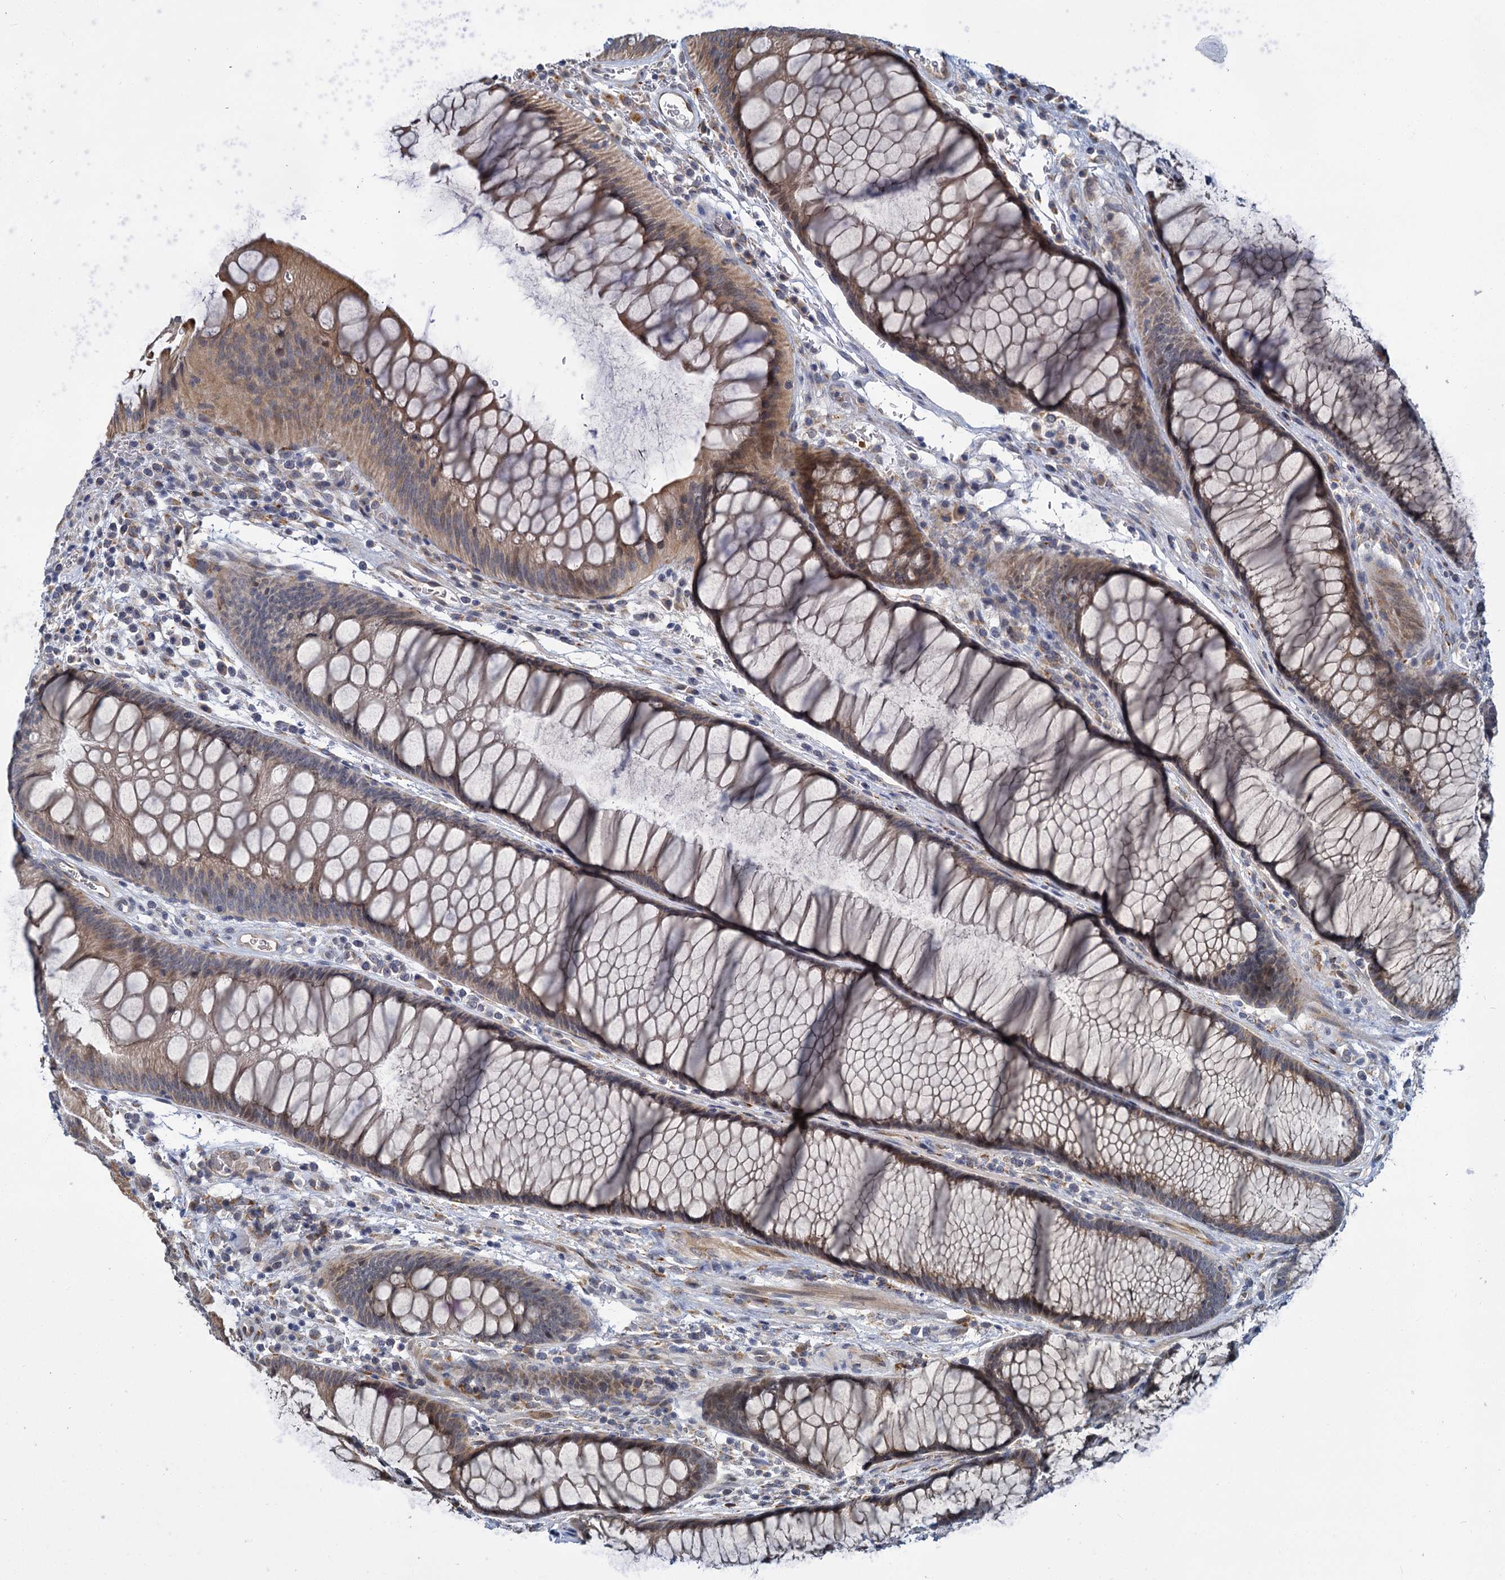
{"staining": {"intensity": "weak", "quantity": ">75%", "location": "cytoplasmic/membranous"}, "tissue": "colon", "cell_type": "Endothelial cells", "image_type": "normal", "snomed": [{"axis": "morphology", "description": "Normal tissue, NOS"}, {"axis": "topography", "description": "Colon"}], "caption": "Approximately >75% of endothelial cells in unremarkable colon demonstrate weak cytoplasmic/membranous protein staining as visualized by brown immunohistochemical staining.", "gene": "APBA2", "patient": {"sex": "female", "age": 82}}